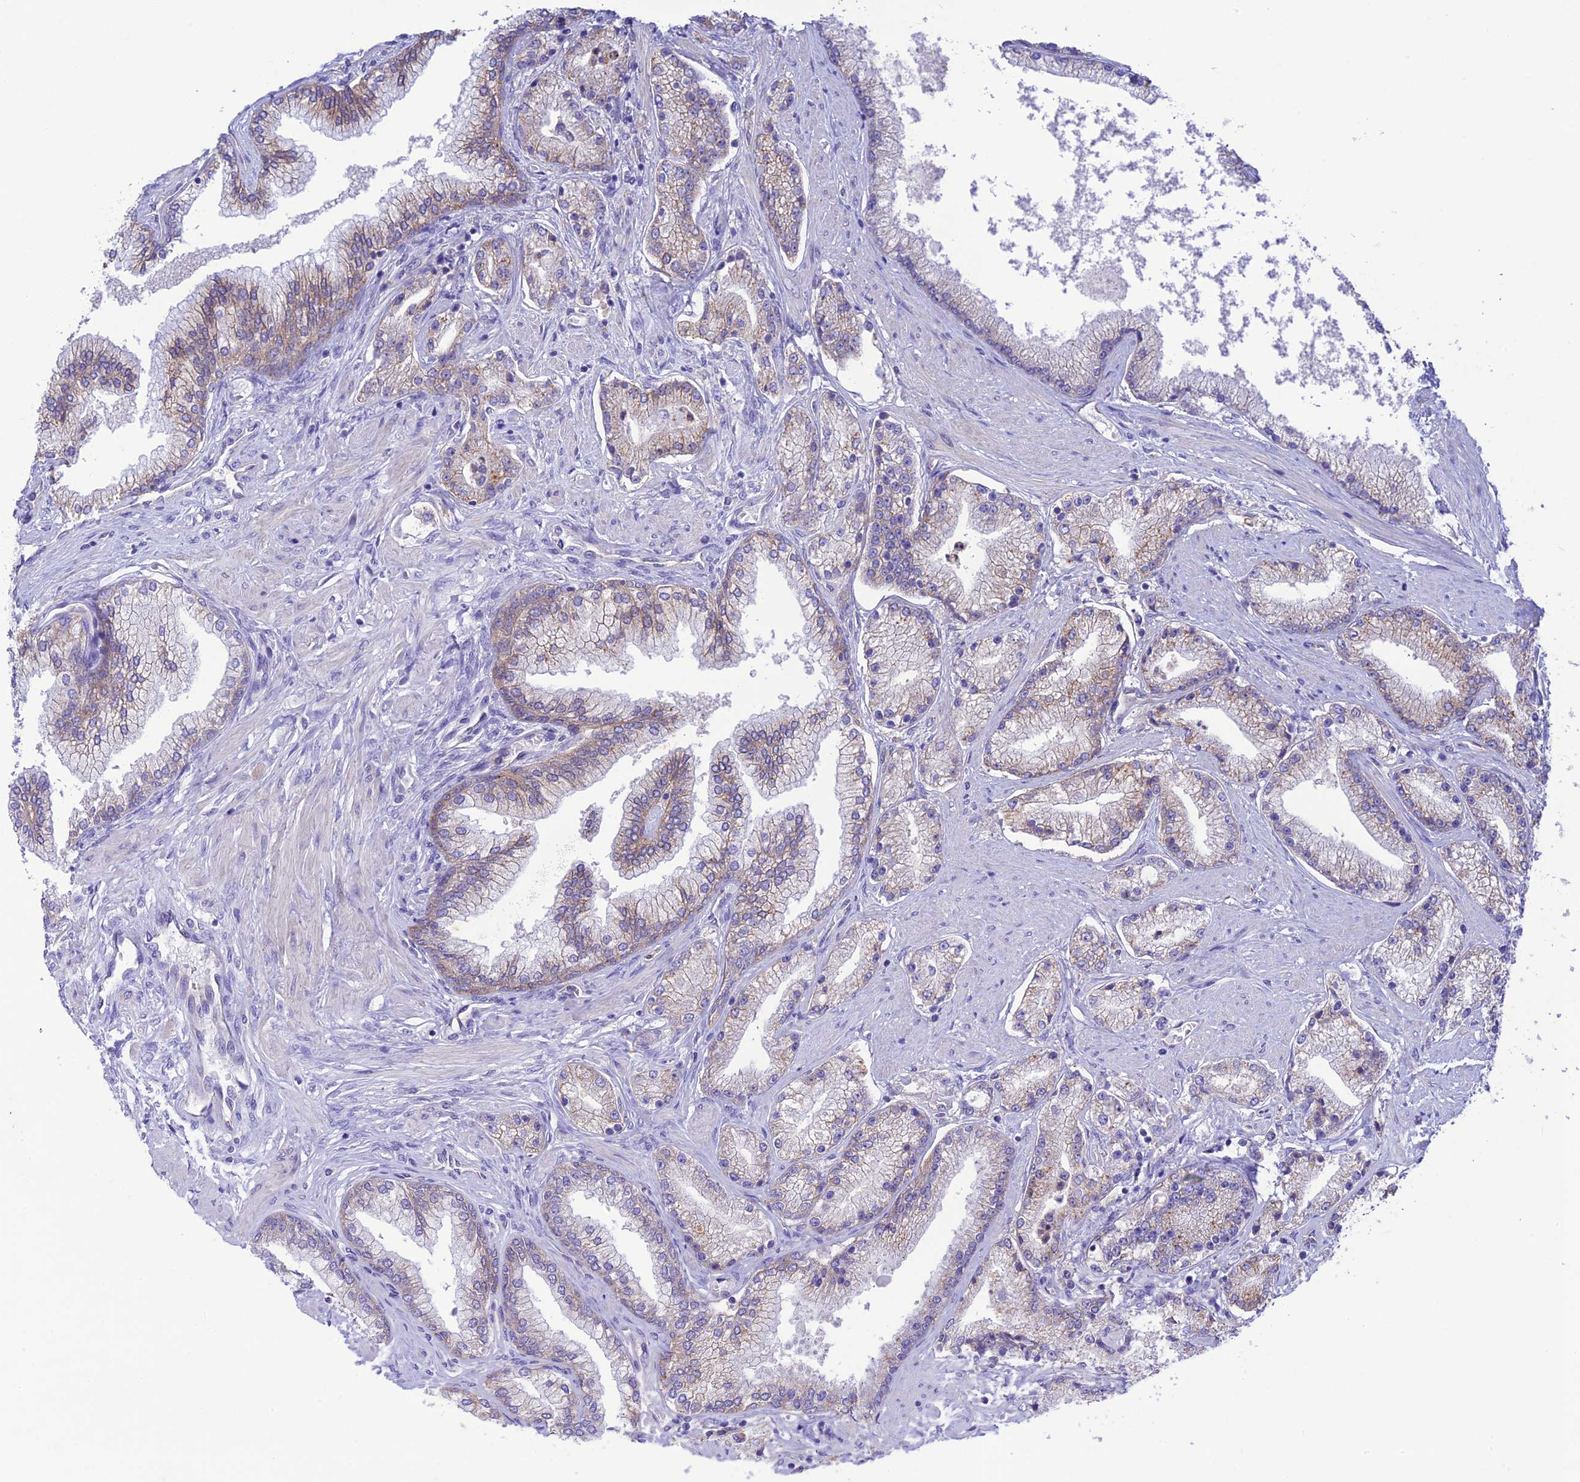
{"staining": {"intensity": "weak", "quantity": "<25%", "location": "cytoplasmic/membranous"}, "tissue": "prostate cancer", "cell_type": "Tumor cells", "image_type": "cancer", "snomed": [{"axis": "morphology", "description": "Adenocarcinoma, High grade"}, {"axis": "topography", "description": "Prostate"}], "caption": "This is an IHC photomicrograph of human prostate adenocarcinoma (high-grade). There is no expression in tumor cells.", "gene": "CHSY3", "patient": {"sex": "male", "age": 67}}